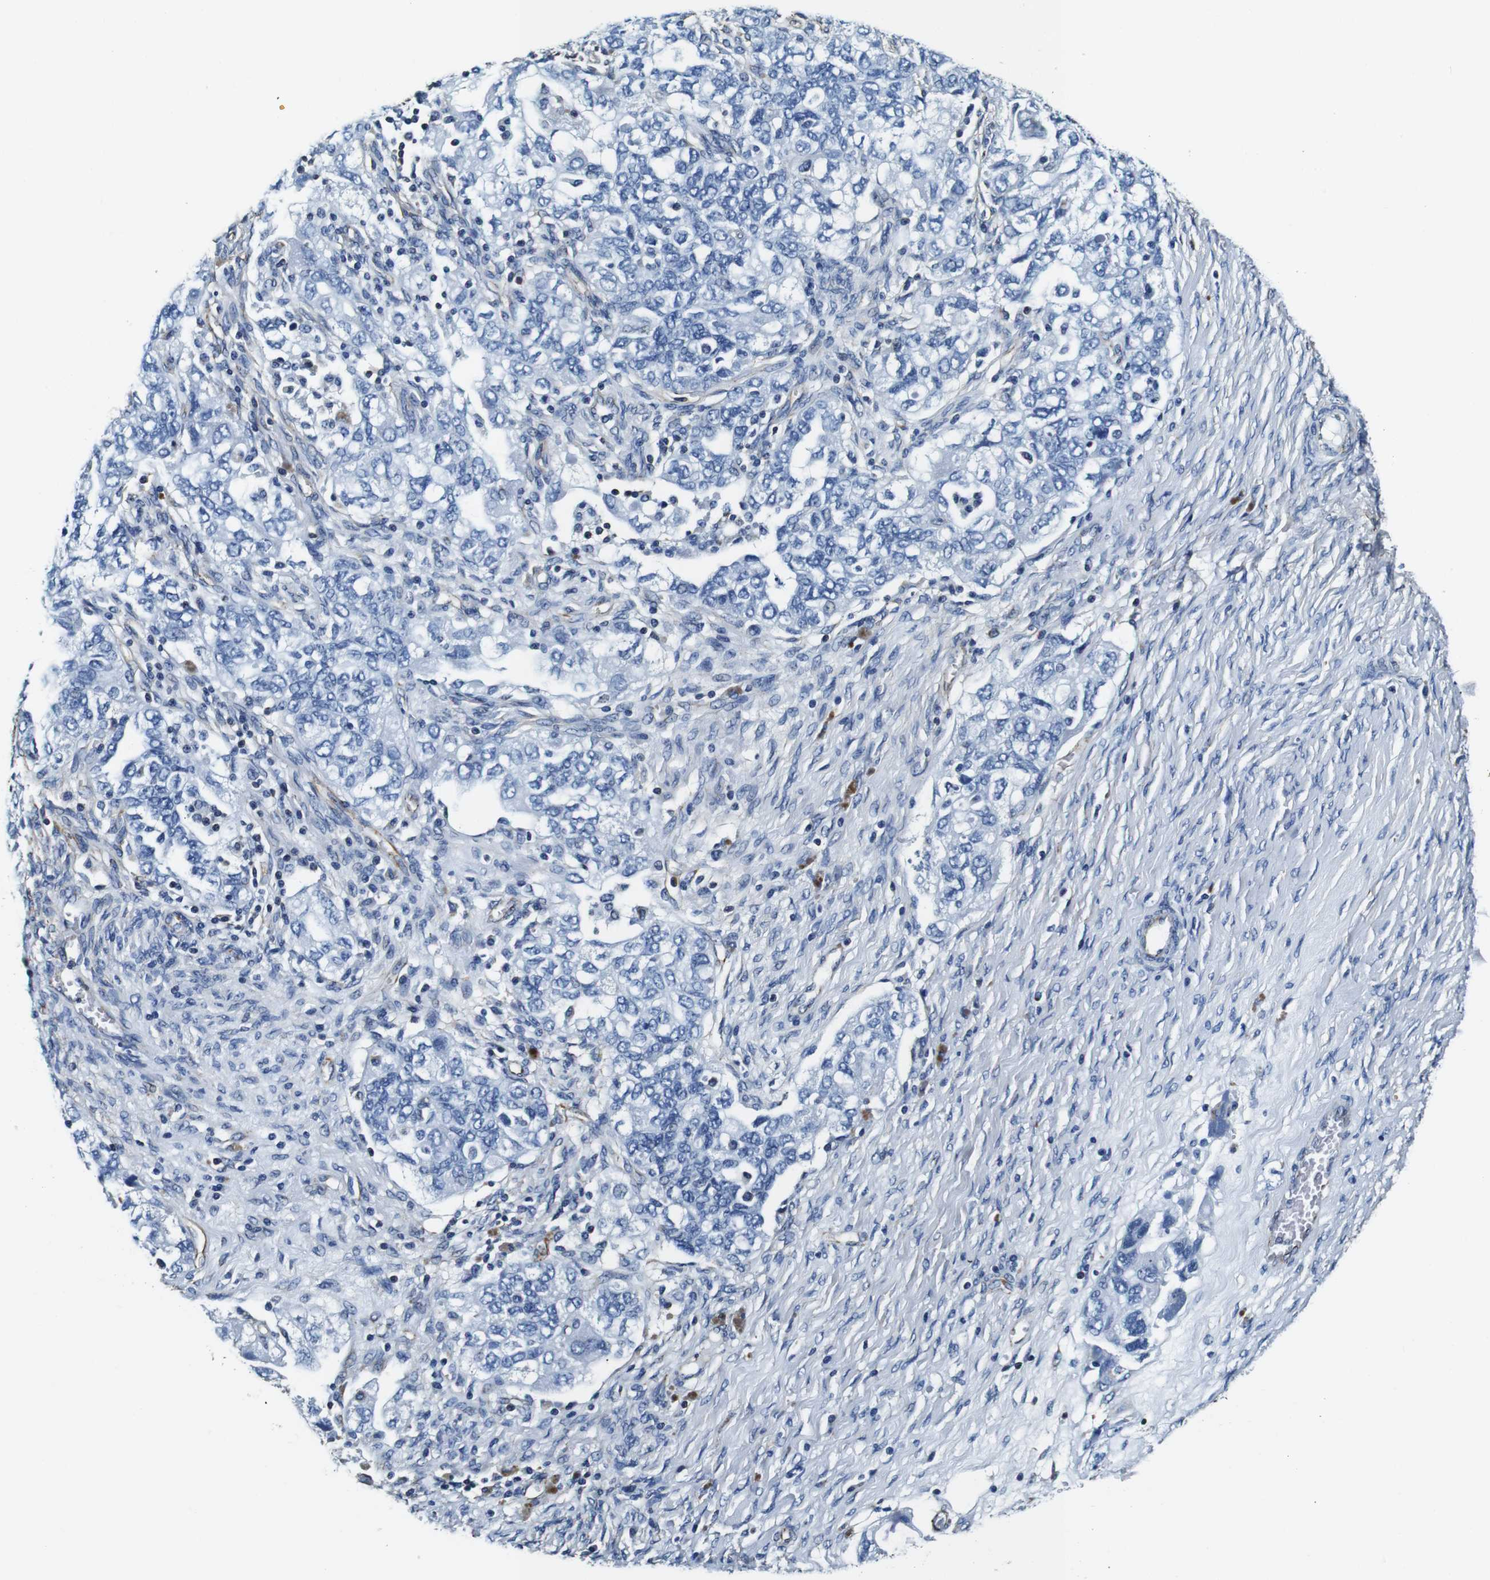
{"staining": {"intensity": "negative", "quantity": "none", "location": "none"}, "tissue": "ovarian cancer", "cell_type": "Tumor cells", "image_type": "cancer", "snomed": [{"axis": "morphology", "description": "Carcinoma, NOS"}, {"axis": "morphology", "description": "Cystadenocarcinoma, serous, NOS"}, {"axis": "topography", "description": "Ovary"}], "caption": "Human serous cystadenocarcinoma (ovarian) stained for a protein using immunohistochemistry shows no expression in tumor cells.", "gene": "GJE1", "patient": {"sex": "female", "age": 69}}